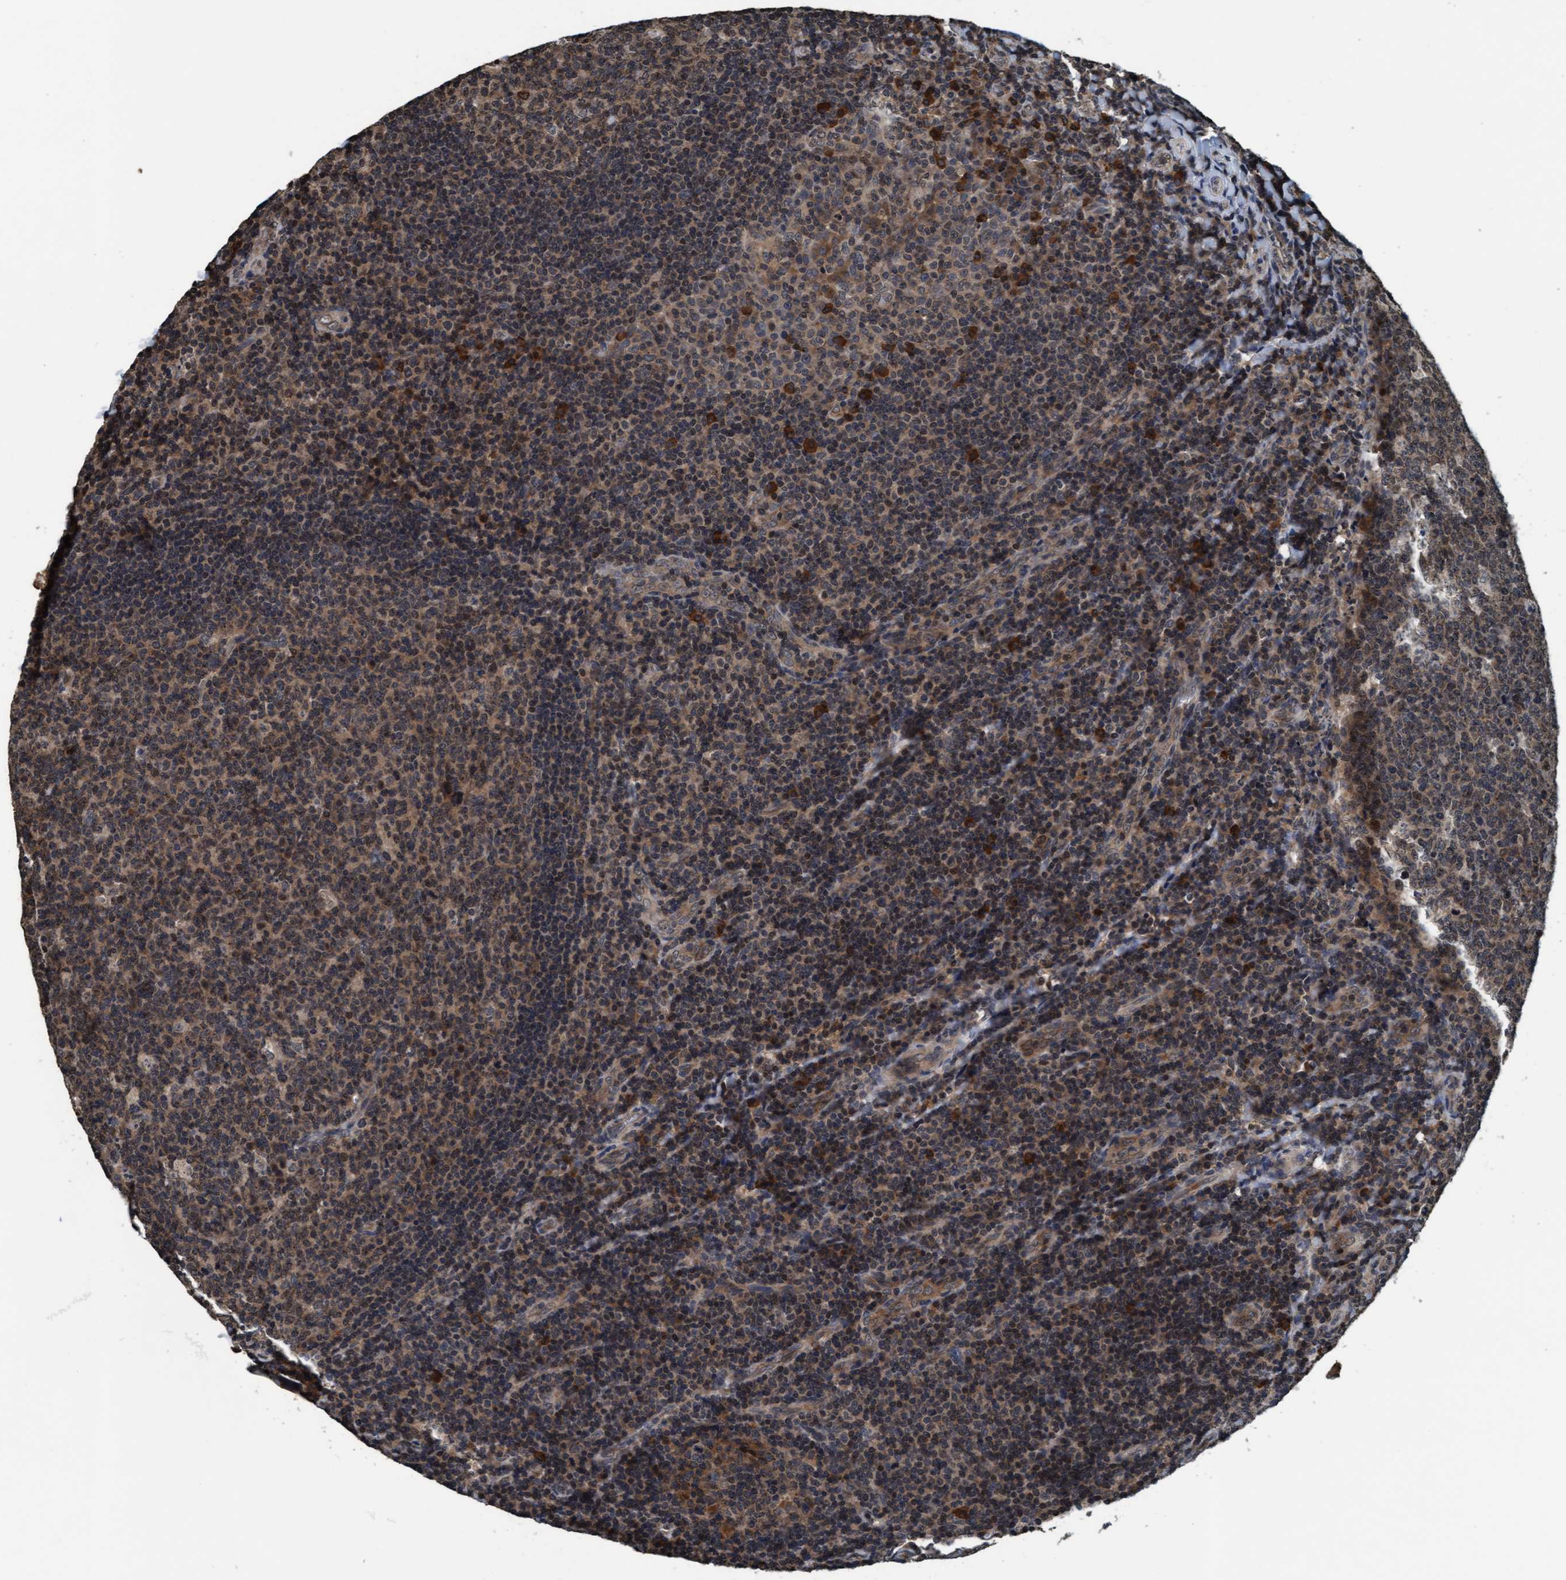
{"staining": {"intensity": "weak", "quantity": ">75%", "location": "cytoplasmic/membranous,nuclear"}, "tissue": "tonsil", "cell_type": "Germinal center cells", "image_type": "normal", "snomed": [{"axis": "morphology", "description": "Normal tissue, NOS"}, {"axis": "topography", "description": "Tonsil"}], "caption": "Protein analysis of normal tonsil shows weak cytoplasmic/membranous,nuclear positivity in about >75% of germinal center cells. Using DAB (brown) and hematoxylin (blue) stains, captured at high magnification using brightfield microscopy.", "gene": "WASF1", "patient": {"sex": "male", "age": 17}}